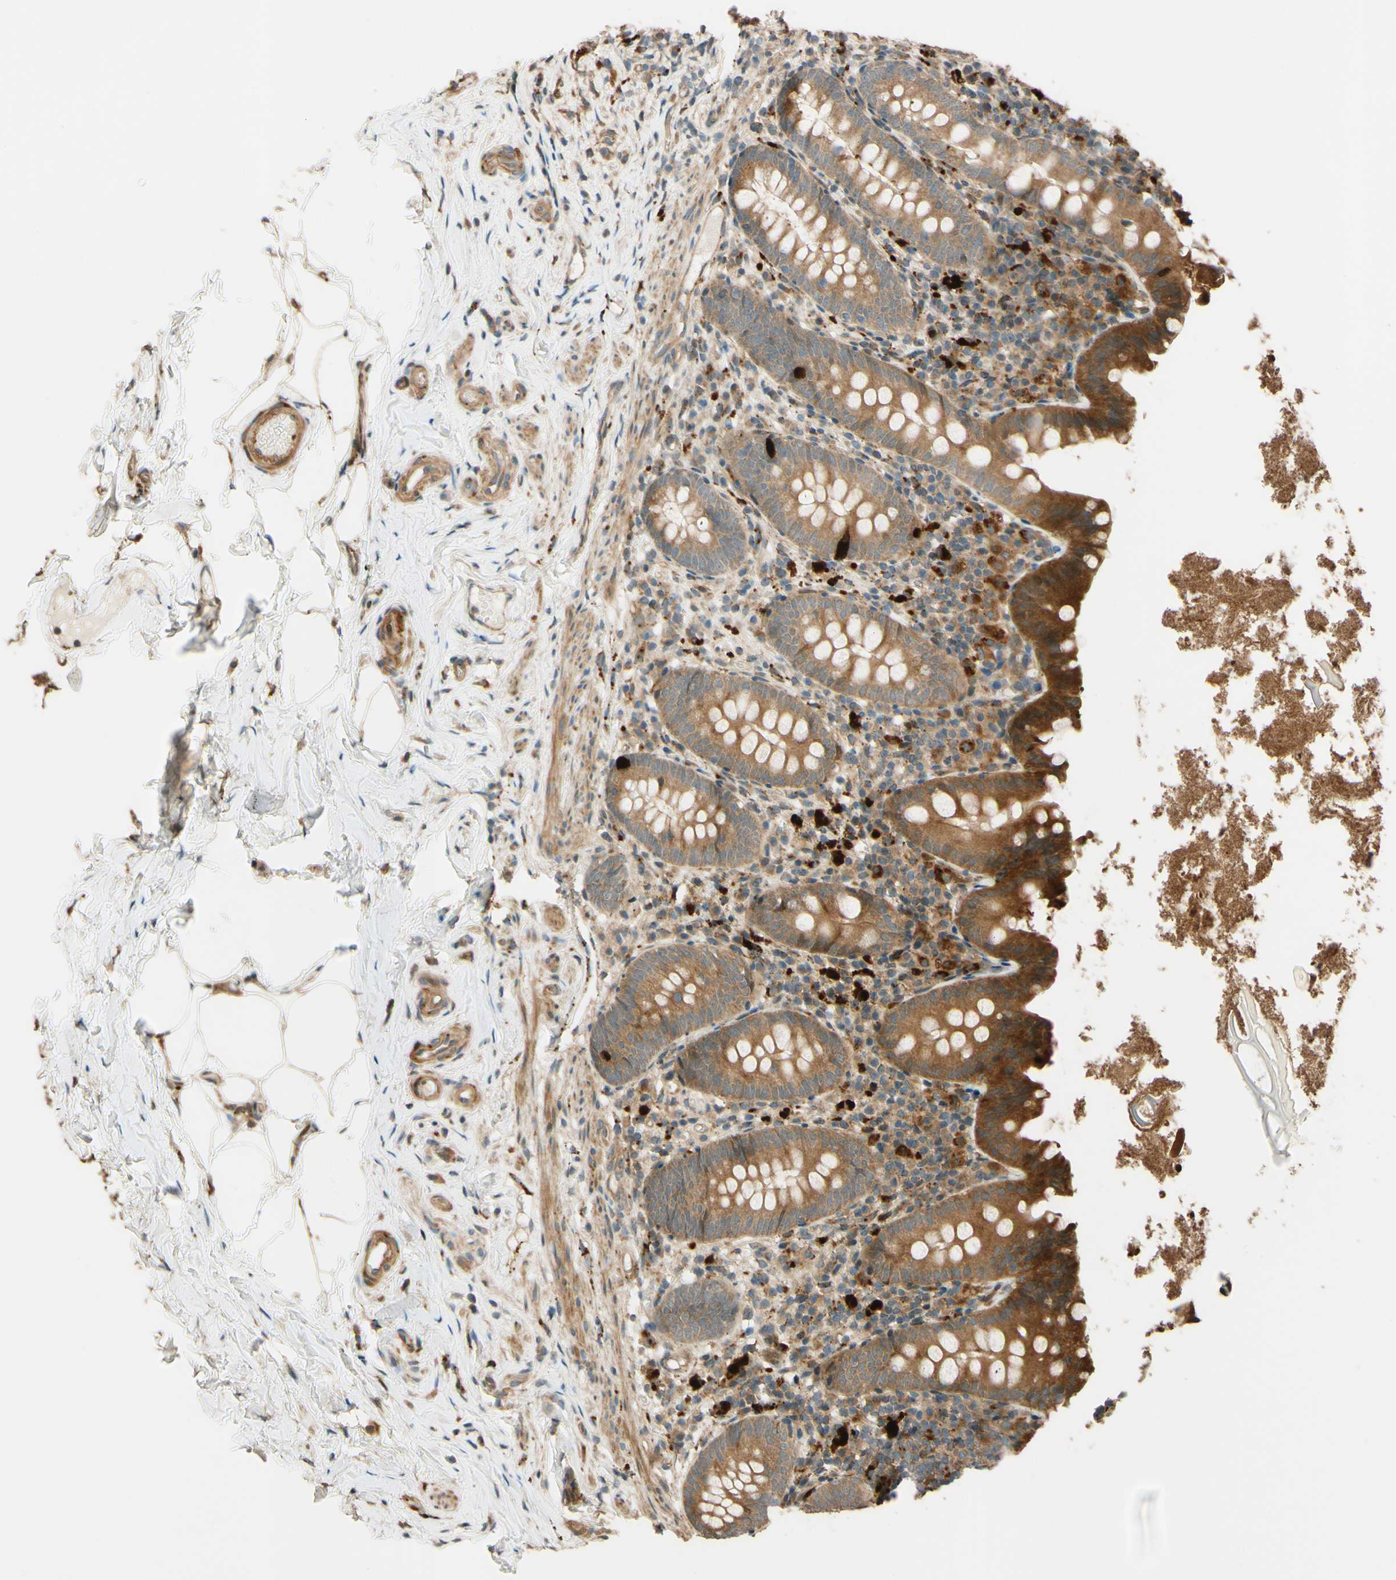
{"staining": {"intensity": "moderate", "quantity": ">75%", "location": "cytoplasmic/membranous"}, "tissue": "appendix", "cell_type": "Glandular cells", "image_type": "normal", "snomed": [{"axis": "morphology", "description": "Normal tissue, NOS"}, {"axis": "topography", "description": "Appendix"}], "caption": "Protein staining displays moderate cytoplasmic/membranous positivity in about >75% of glandular cells in unremarkable appendix.", "gene": "RNF19A", "patient": {"sex": "male", "age": 52}}